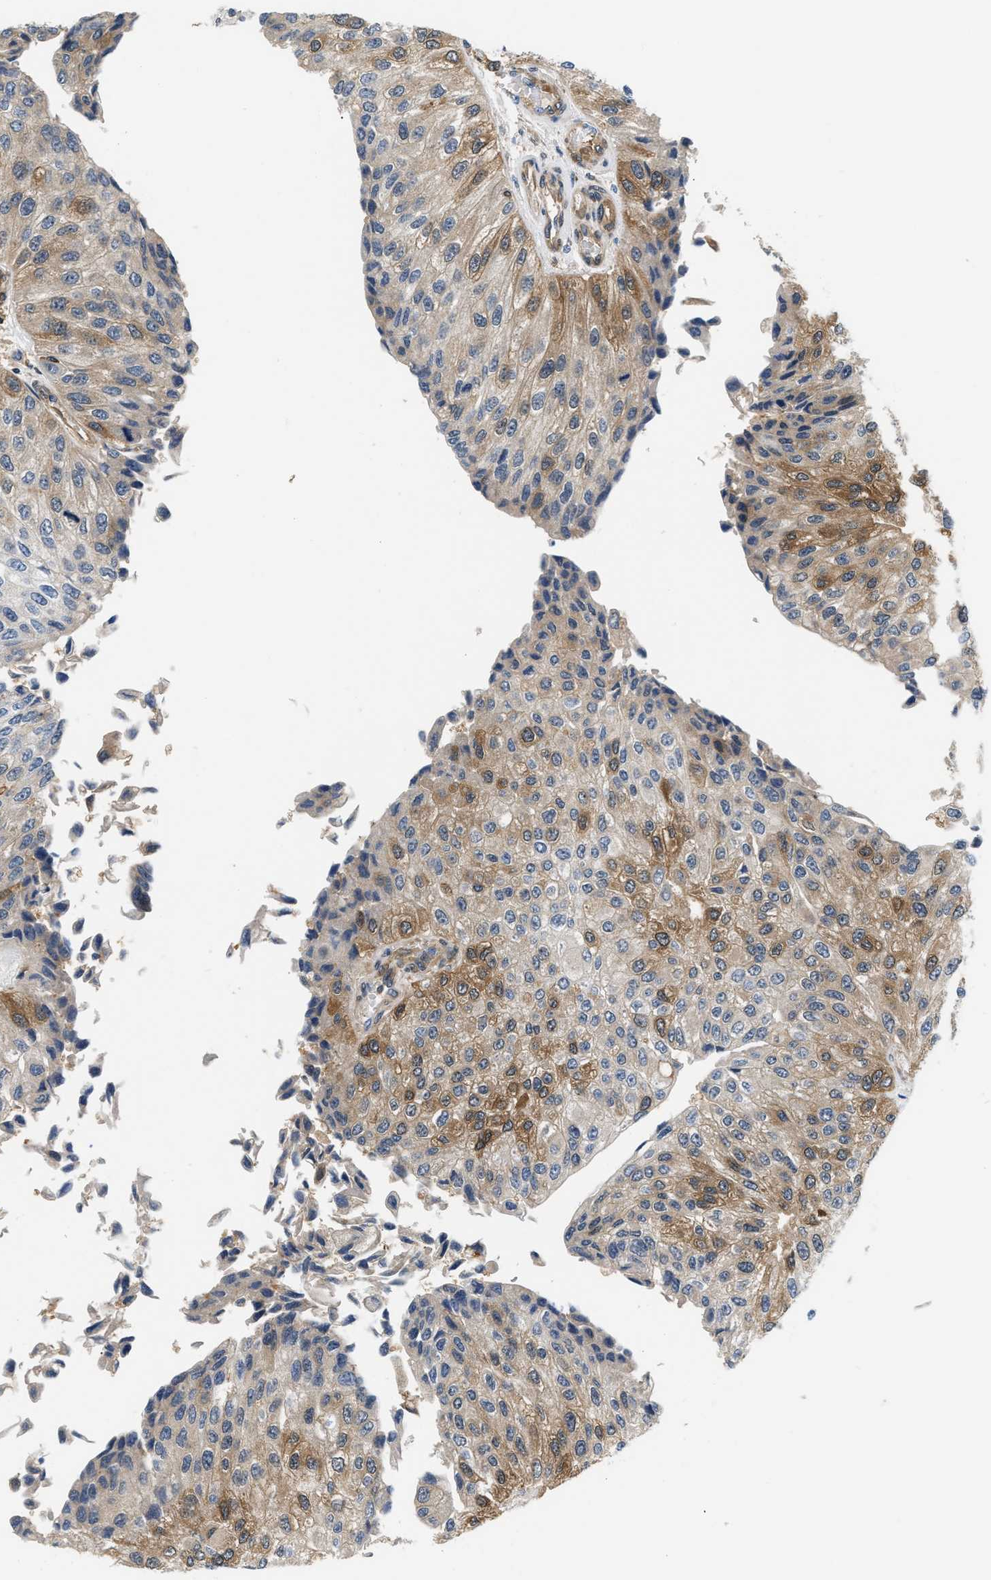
{"staining": {"intensity": "moderate", "quantity": "25%-75%", "location": "cytoplasmic/membranous"}, "tissue": "urothelial cancer", "cell_type": "Tumor cells", "image_type": "cancer", "snomed": [{"axis": "morphology", "description": "Urothelial carcinoma, High grade"}, {"axis": "topography", "description": "Kidney"}, {"axis": "topography", "description": "Urinary bladder"}], "caption": "This is a histology image of immunohistochemistry staining of urothelial cancer, which shows moderate positivity in the cytoplasmic/membranous of tumor cells.", "gene": "EIF4EBP2", "patient": {"sex": "male", "age": 77}}